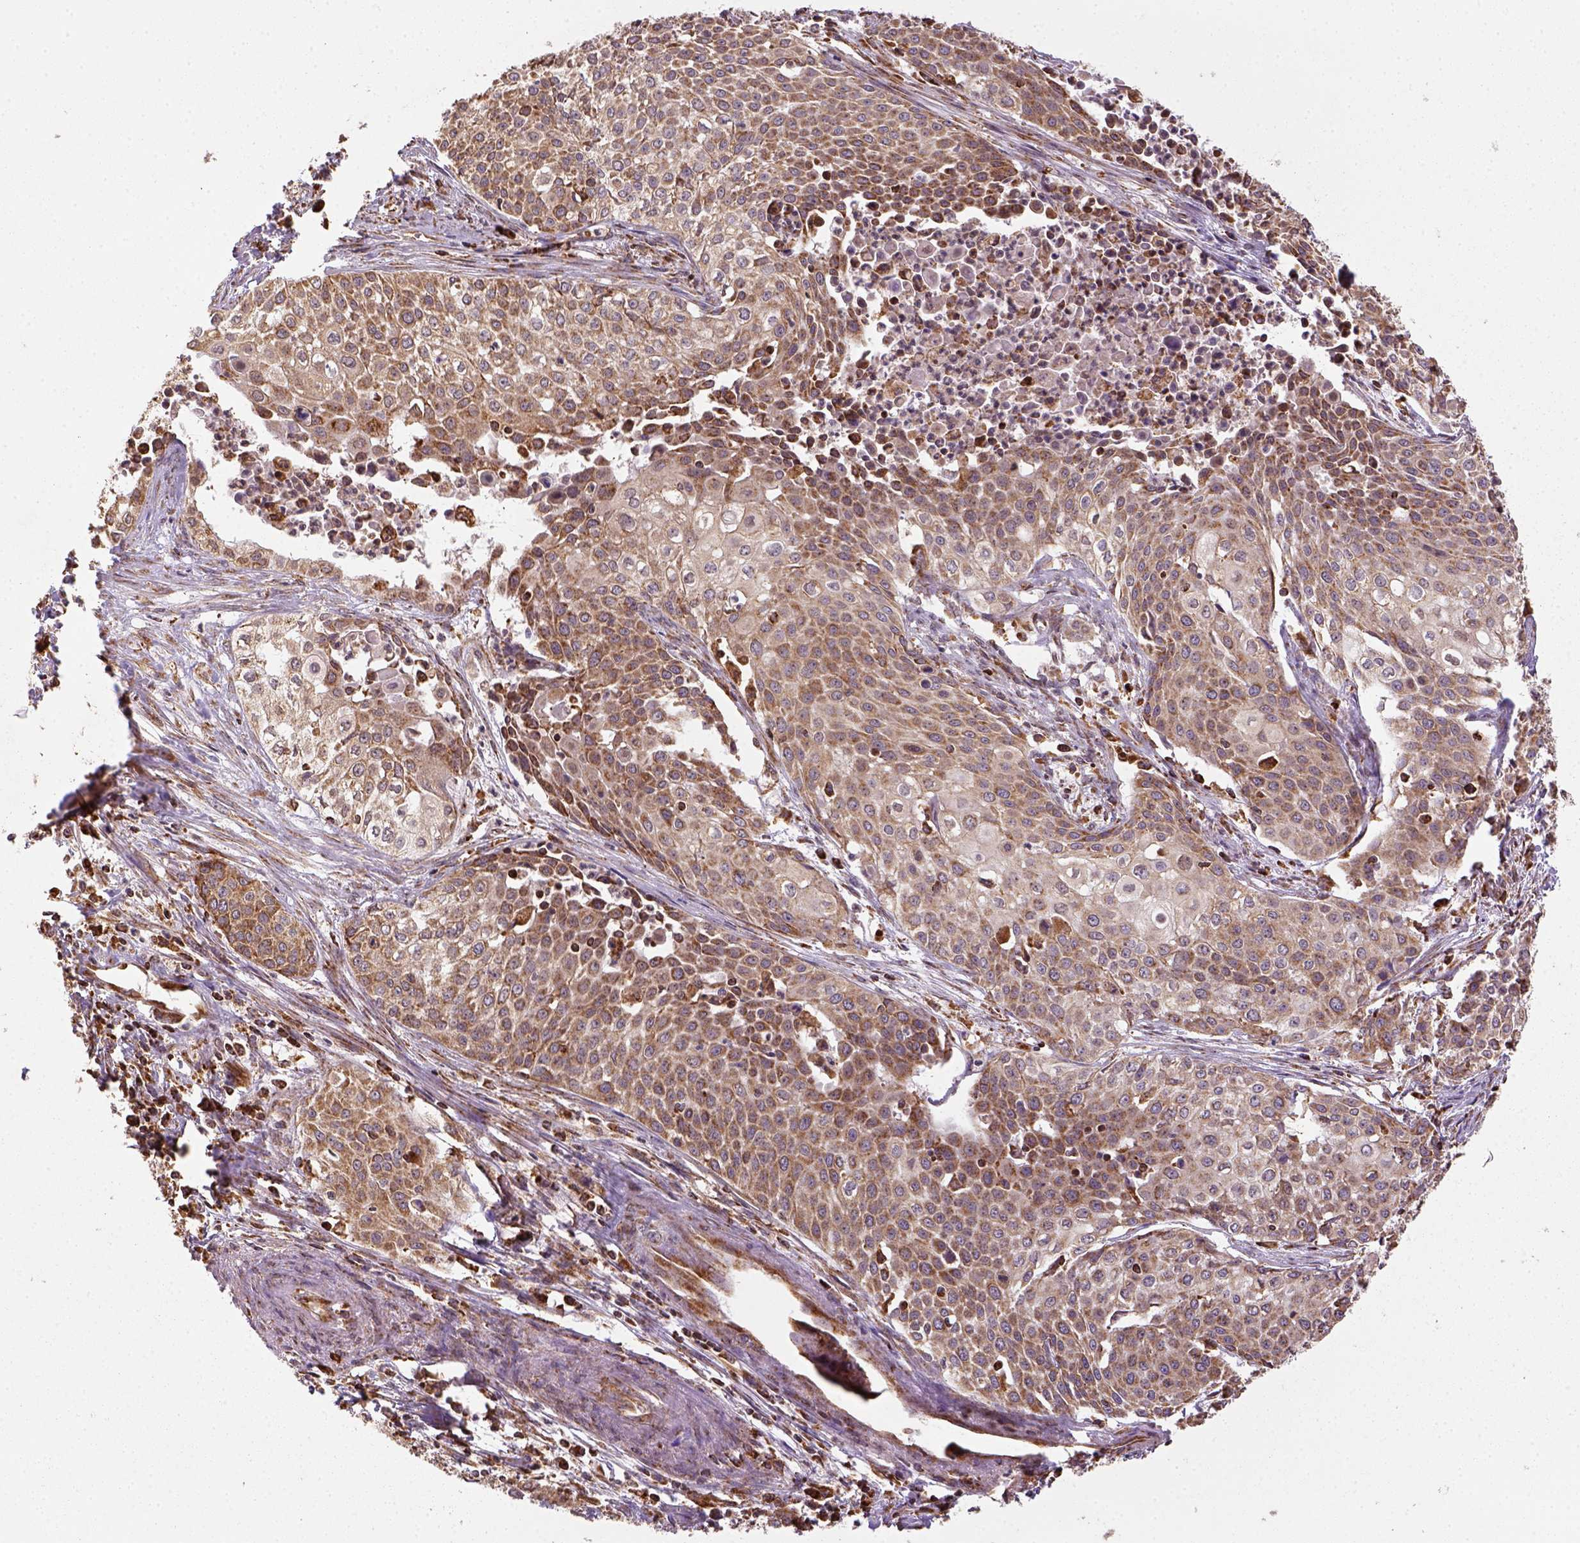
{"staining": {"intensity": "moderate", "quantity": ">75%", "location": "cytoplasmic/membranous"}, "tissue": "cervical cancer", "cell_type": "Tumor cells", "image_type": "cancer", "snomed": [{"axis": "morphology", "description": "Squamous cell carcinoma, NOS"}, {"axis": "topography", "description": "Cervix"}], "caption": "Protein expression analysis of human squamous cell carcinoma (cervical) reveals moderate cytoplasmic/membranous positivity in about >75% of tumor cells.", "gene": "MAPK8IP3", "patient": {"sex": "female", "age": 39}}